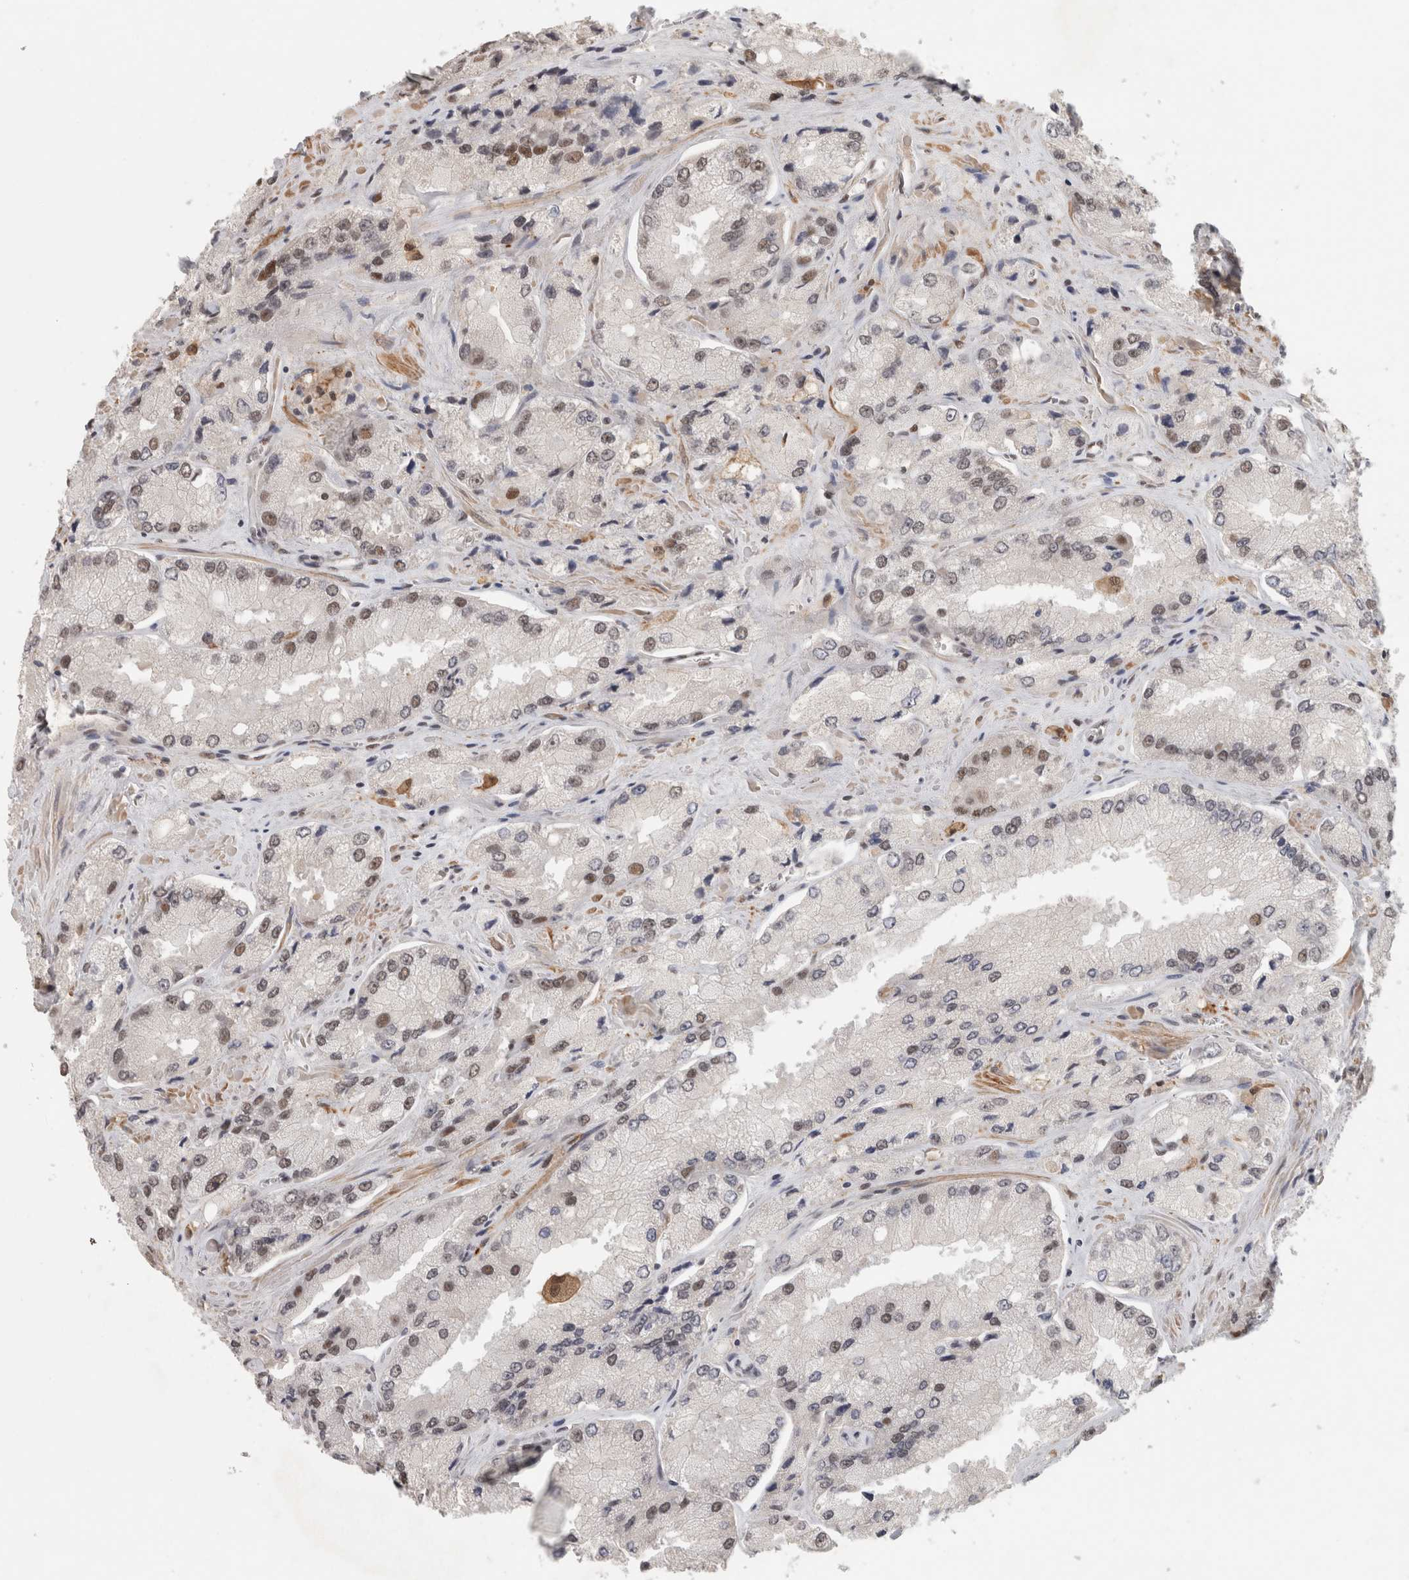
{"staining": {"intensity": "moderate", "quantity": "<25%", "location": "nuclear"}, "tissue": "prostate cancer", "cell_type": "Tumor cells", "image_type": "cancer", "snomed": [{"axis": "morphology", "description": "Adenocarcinoma, High grade"}, {"axis": "topography", "description": "Prostate"}], "caption": "Human prostate high-grade adenocarcinoma stained for a protein (brown) reveals moderate nuclear positive expression in about <25% of tumor cells.", "gene": "ZNF830", "patient": {"sex": "male", "age": 58}}